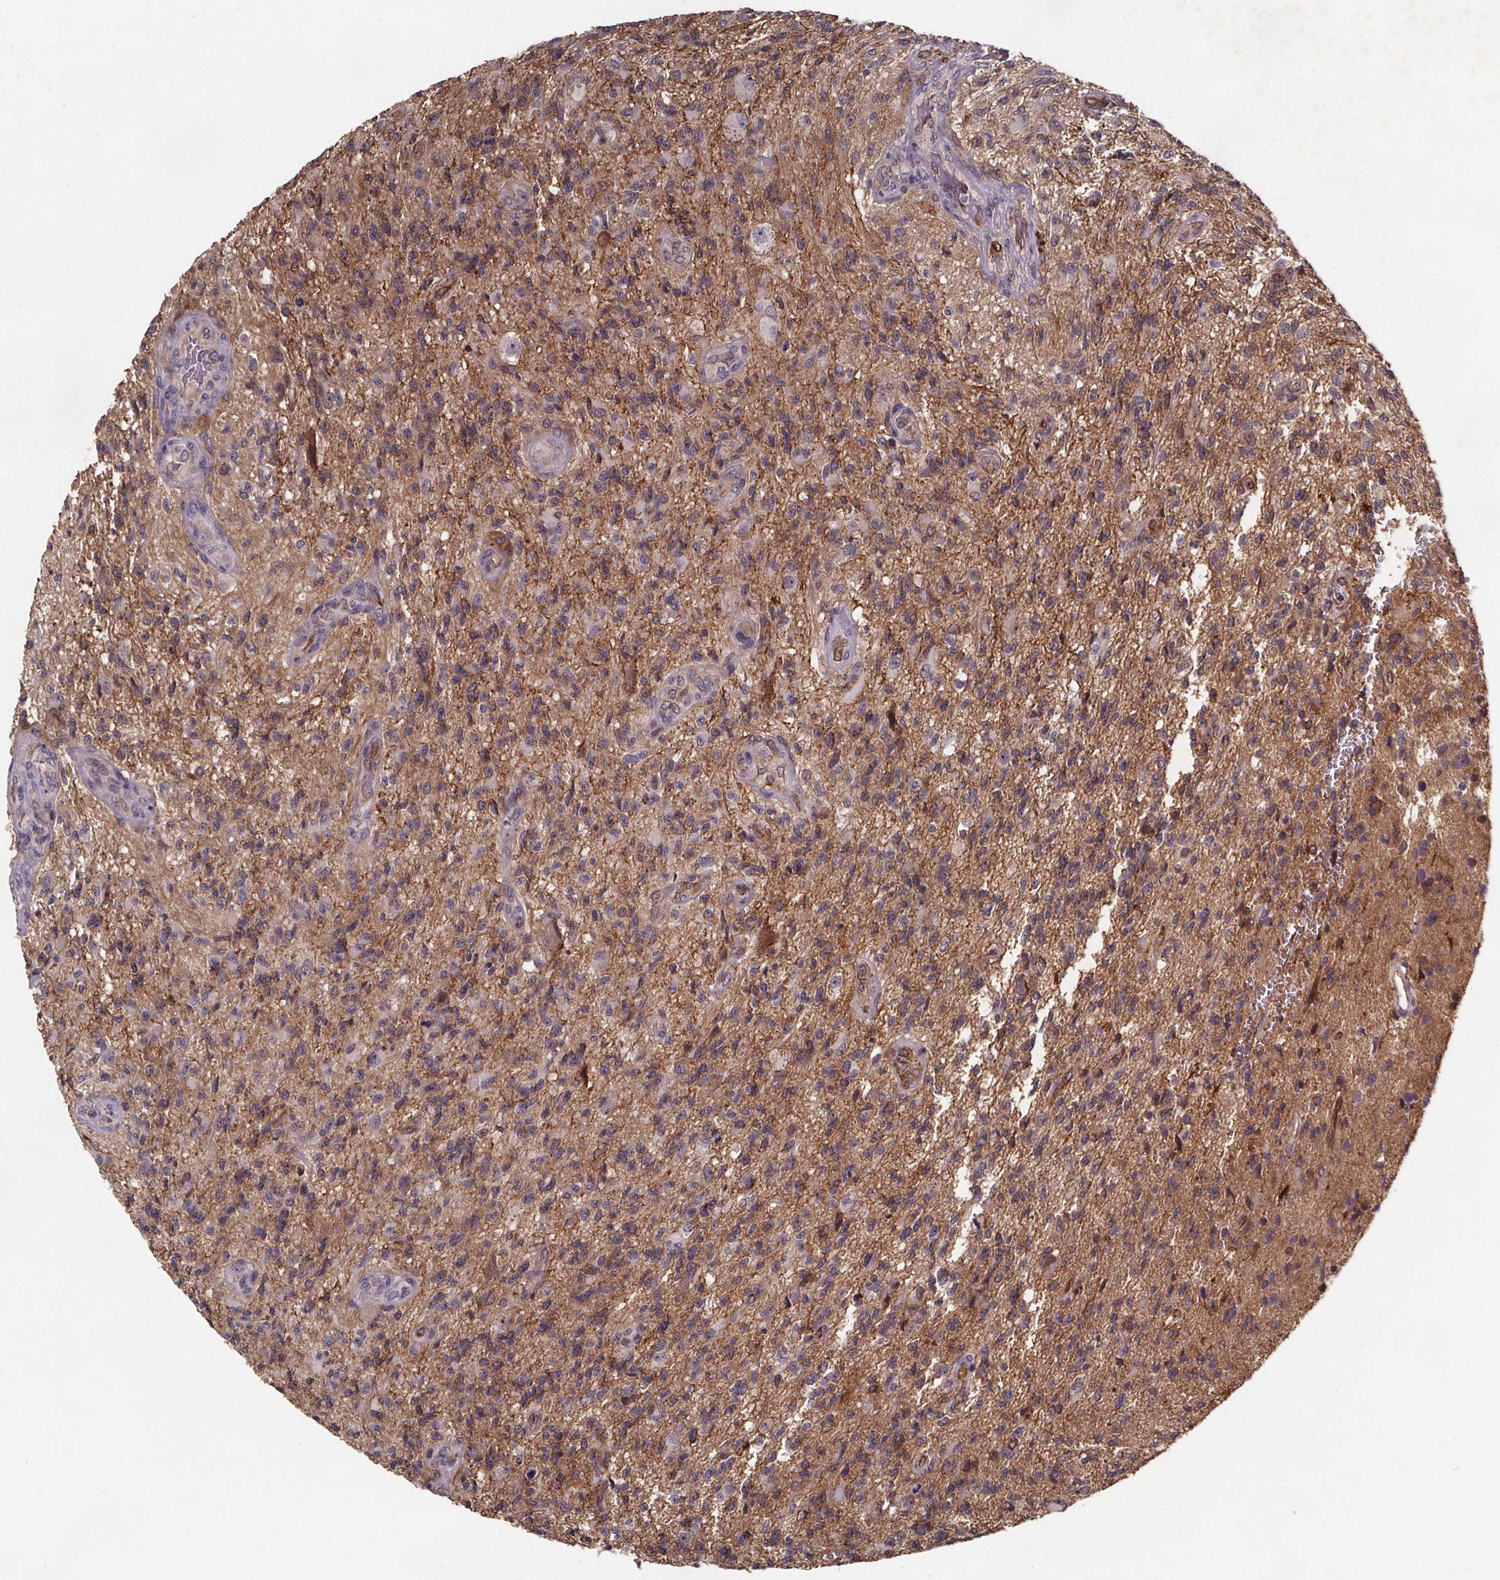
{"staining": {"intensity": "moderate", "quantity": "<25%", "location": "cytoplasmic/membranous"}, "tissue": "glioma", "cell_type": "Tumor cells", "image_type": "cancer", "snomed": [{"axis": "morphology", "description": "Glioma, malignant, High grade"}, {"axis": "topography", "description": "Brain"}], "caption": "The immunohistochemical stain shows moderate cytoplasmic/membranous positivity in tumor cells of glioma tissue. The staining is performed using DAB (3,3'-diaminobenzidine) brown chromogen to label protein expression. The nuclei are counter-stained blue using hematoxylin.", "gene": "FASTKD3", "patient": {"sex": "male", "age": 56}}